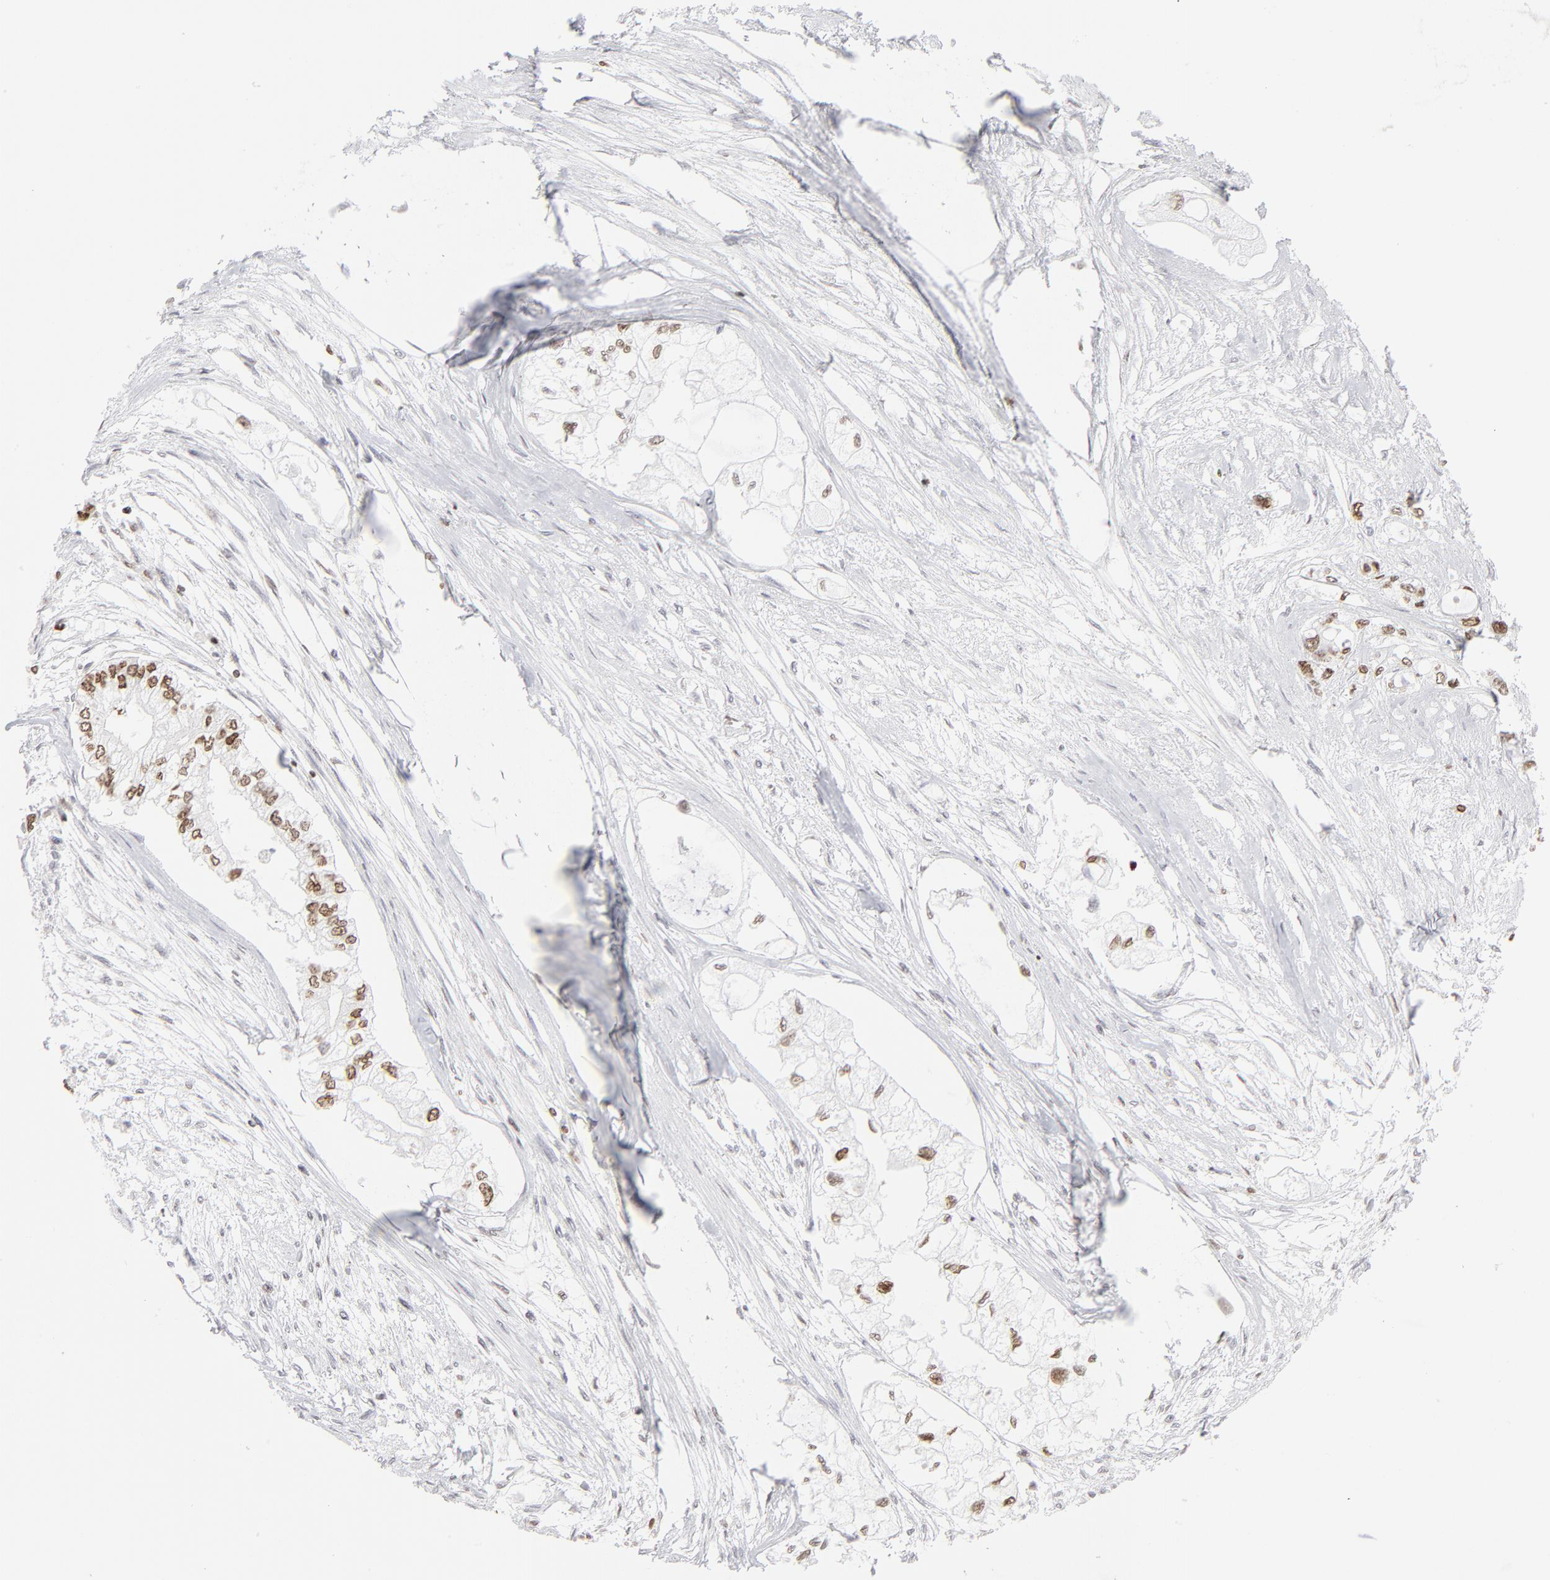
{"staining": {"intensity": "moderate", "quantity": "25%-75%", "location": "nuclear"}, "tissue": "pancreatic cancer", "cell_type": "Tumor cells", "image_type": "cancer", "snomed": [{"axis": "morphology", "description": "Adenocarcinoma, NOS"}, {"axis": "topography", "description": "Pancreas"}], "caption": "An immunohistochemistry (IHC) micrograph of tumor tissue is shown. Protein staining in brown highlights moderate nuclear positivity in adenocarcinoma (pancreatic) within tumor cells.", "gene": "PARP1", "patient": {"sex": "male", "age": 79}}